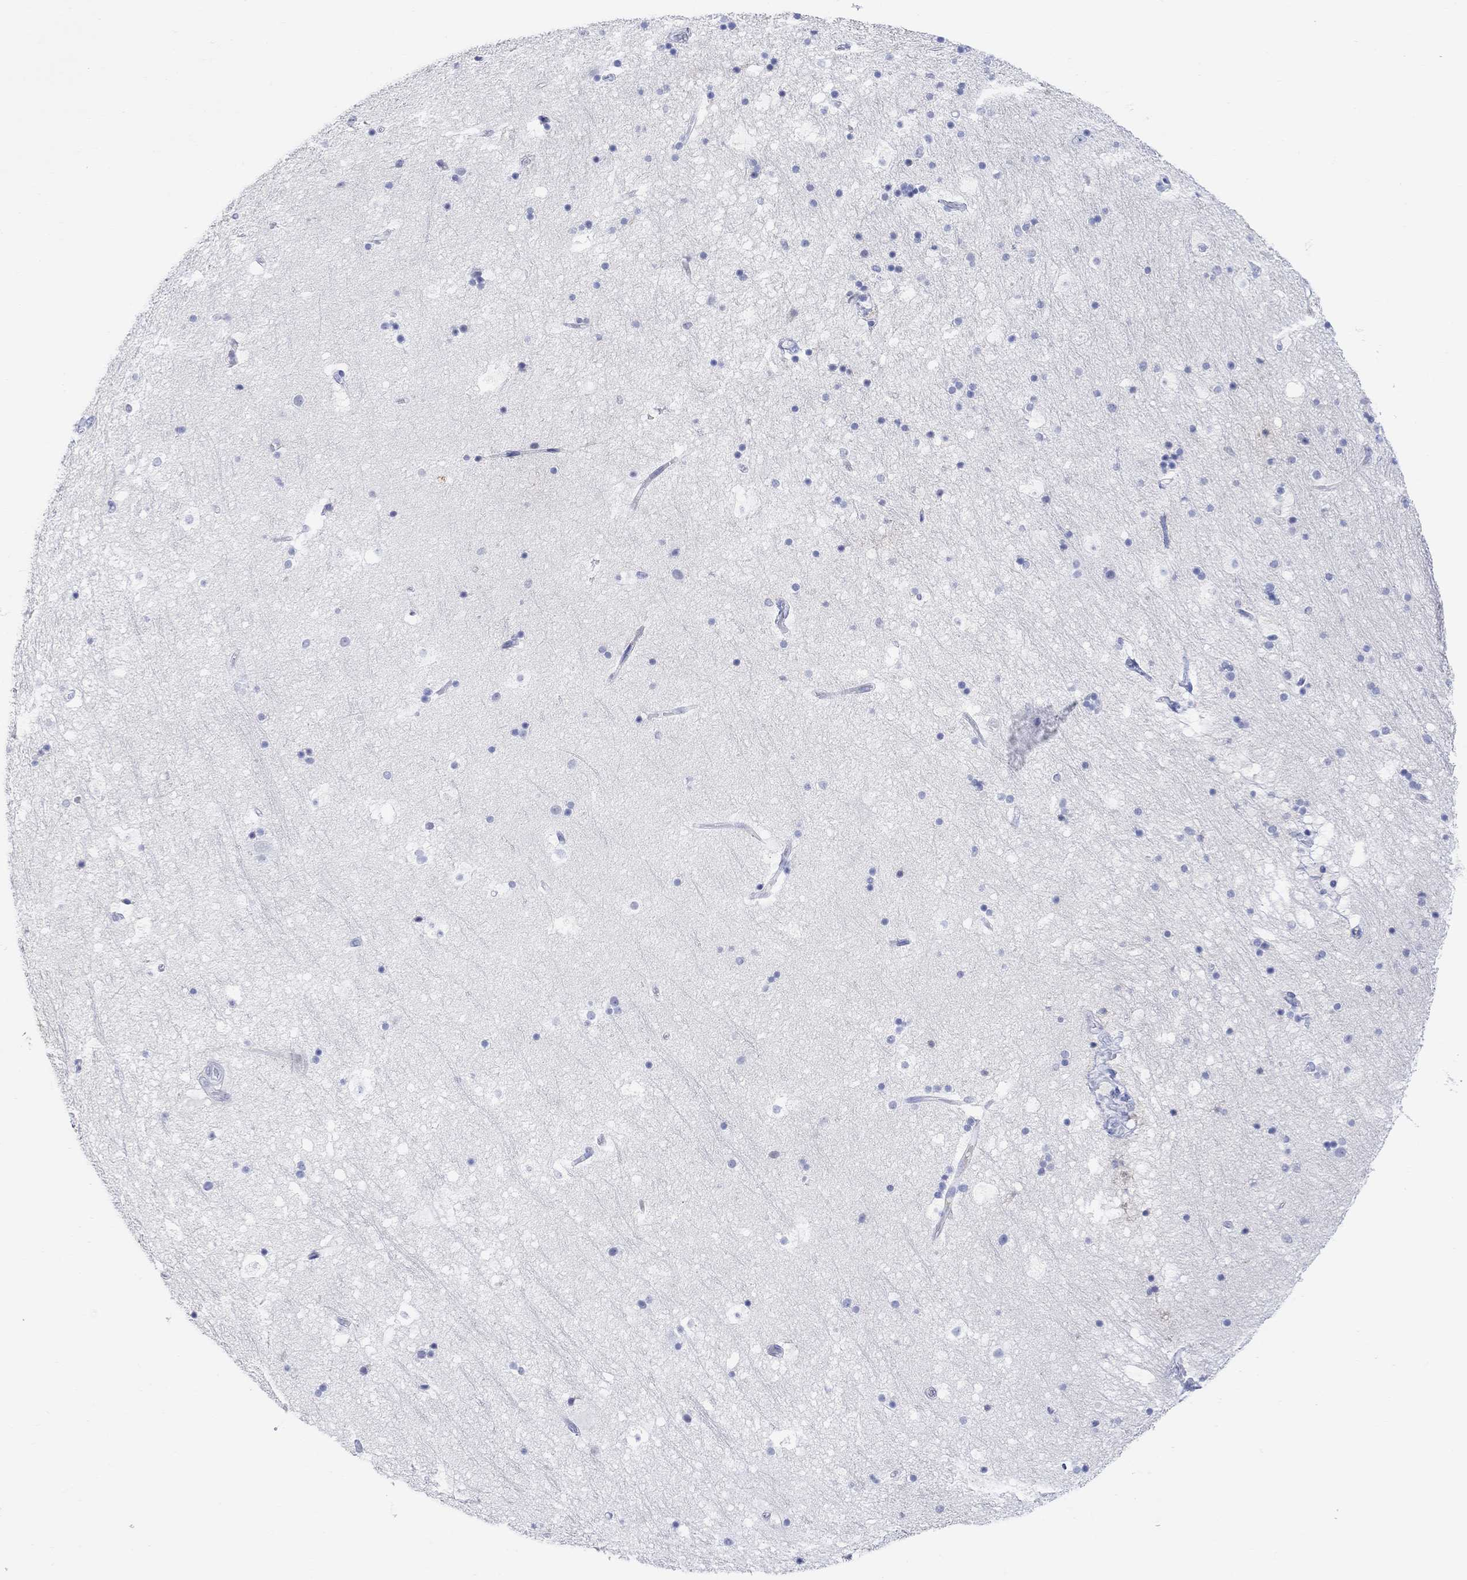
{"staining": {"intensity": "negative", "quantity": "none", "location": "none"}, "tissue": "hippocampus", "cell_type": "Glial cells", "image_type": "normal", "snomed": [{"axis": "morphology", "description": "Normal tissue, NOS"}, {"axis": "topography", "description": "Hippocampus"}], "caption": "High power microscopy photomicrograph of an immunohistochemistry (IHC) micrograph of normal hippocampus, revealing no significant expression in glial cells.", "gene": "TYR", "patient": {"sex": "male", "age": 51}}